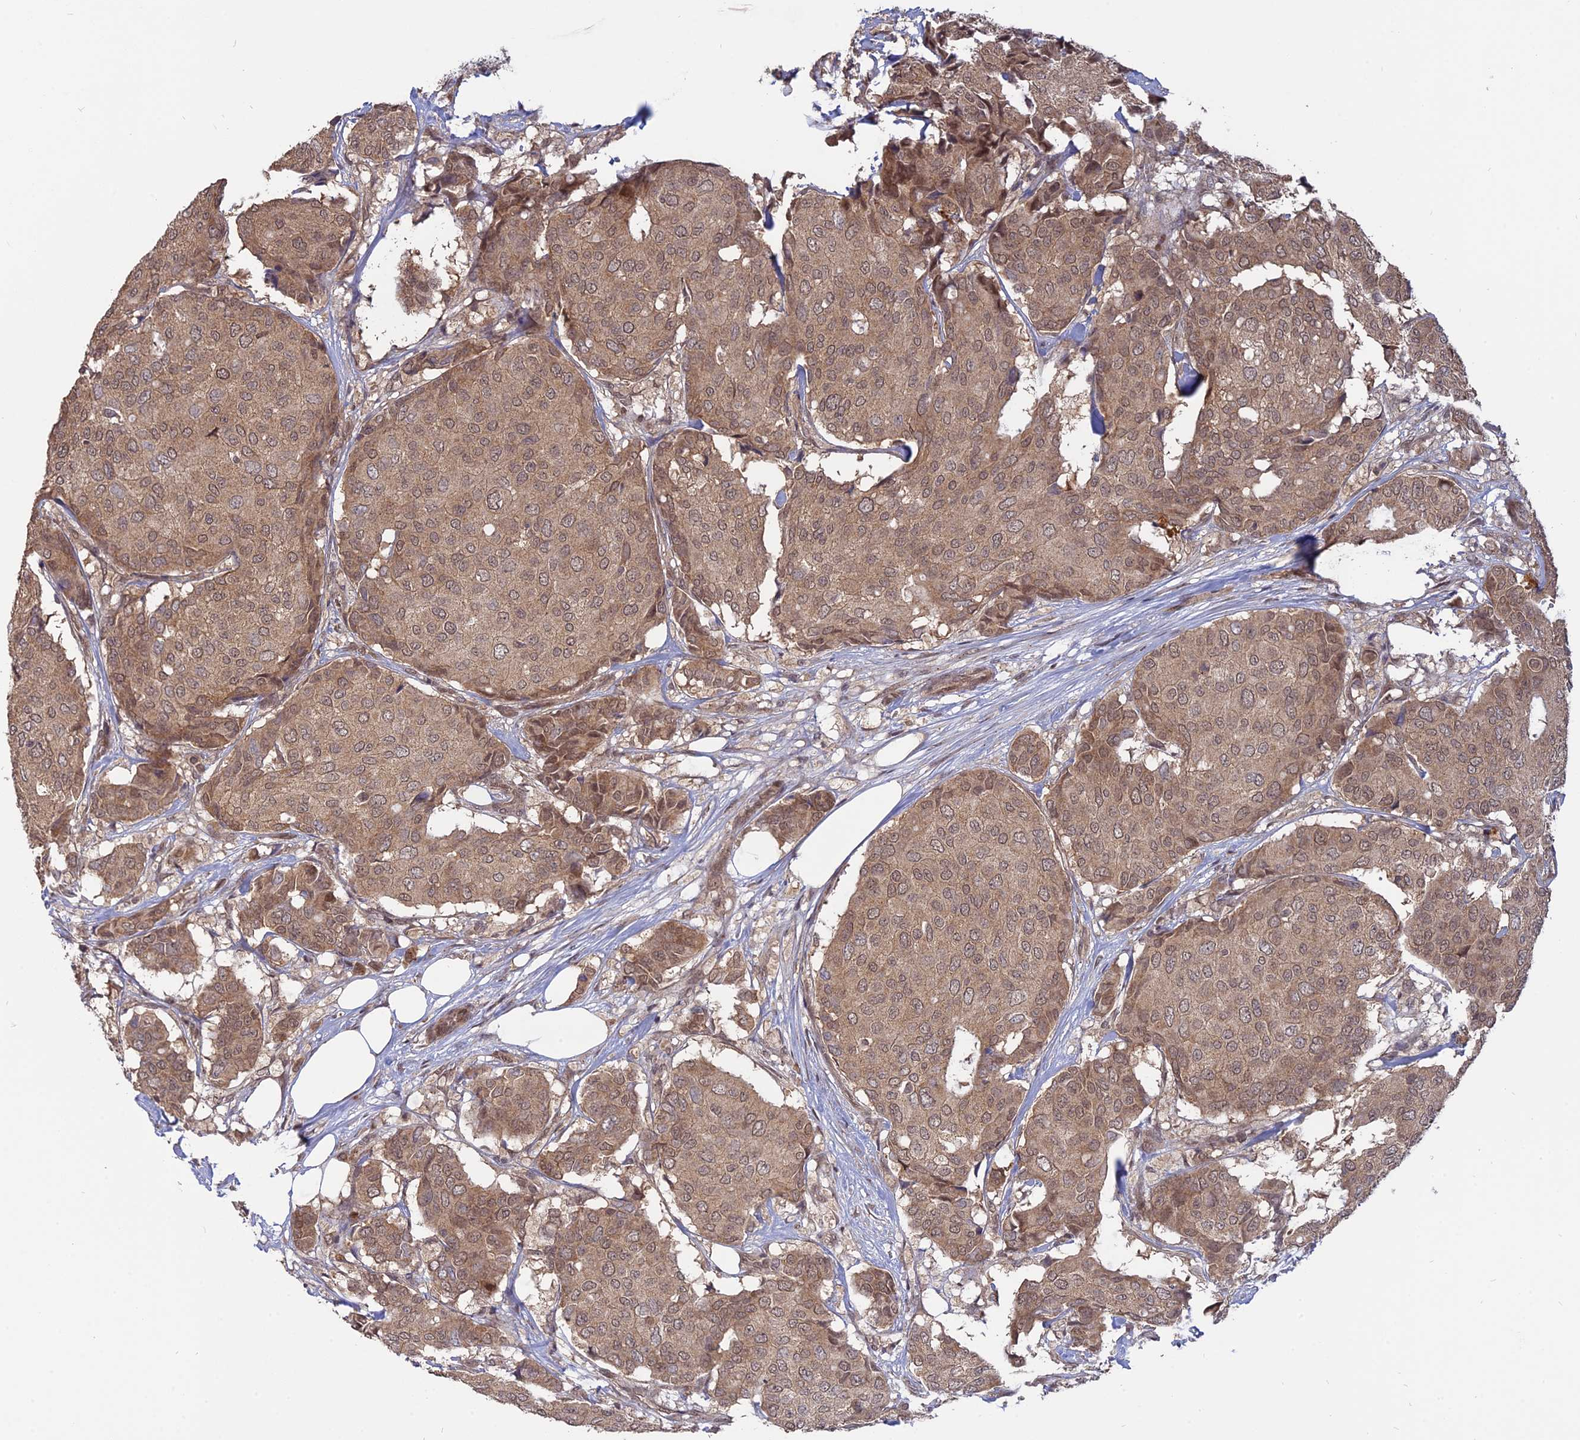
{"staining": {"intensity": "weak", "quantity": ">75%", "location": "cytoplasmic/membranous,nuclear"}, "tissue": "breast cancer", "cell_type": "Tumor cells", "image_type": "cancer", "snomed": [{"axis": "morphology", "description": "Duct carcinoma"}, {"axis": "topography", "description": "Breast"}], "caption": "Weak cytoplasmic/membranous and nuclear positivity for a protein is appreciated in about >75% of tumor cells of breast cancer using immunohistochemistry.", "gene": "PKIG", "patient": {"sex": "female", "age": 75}}